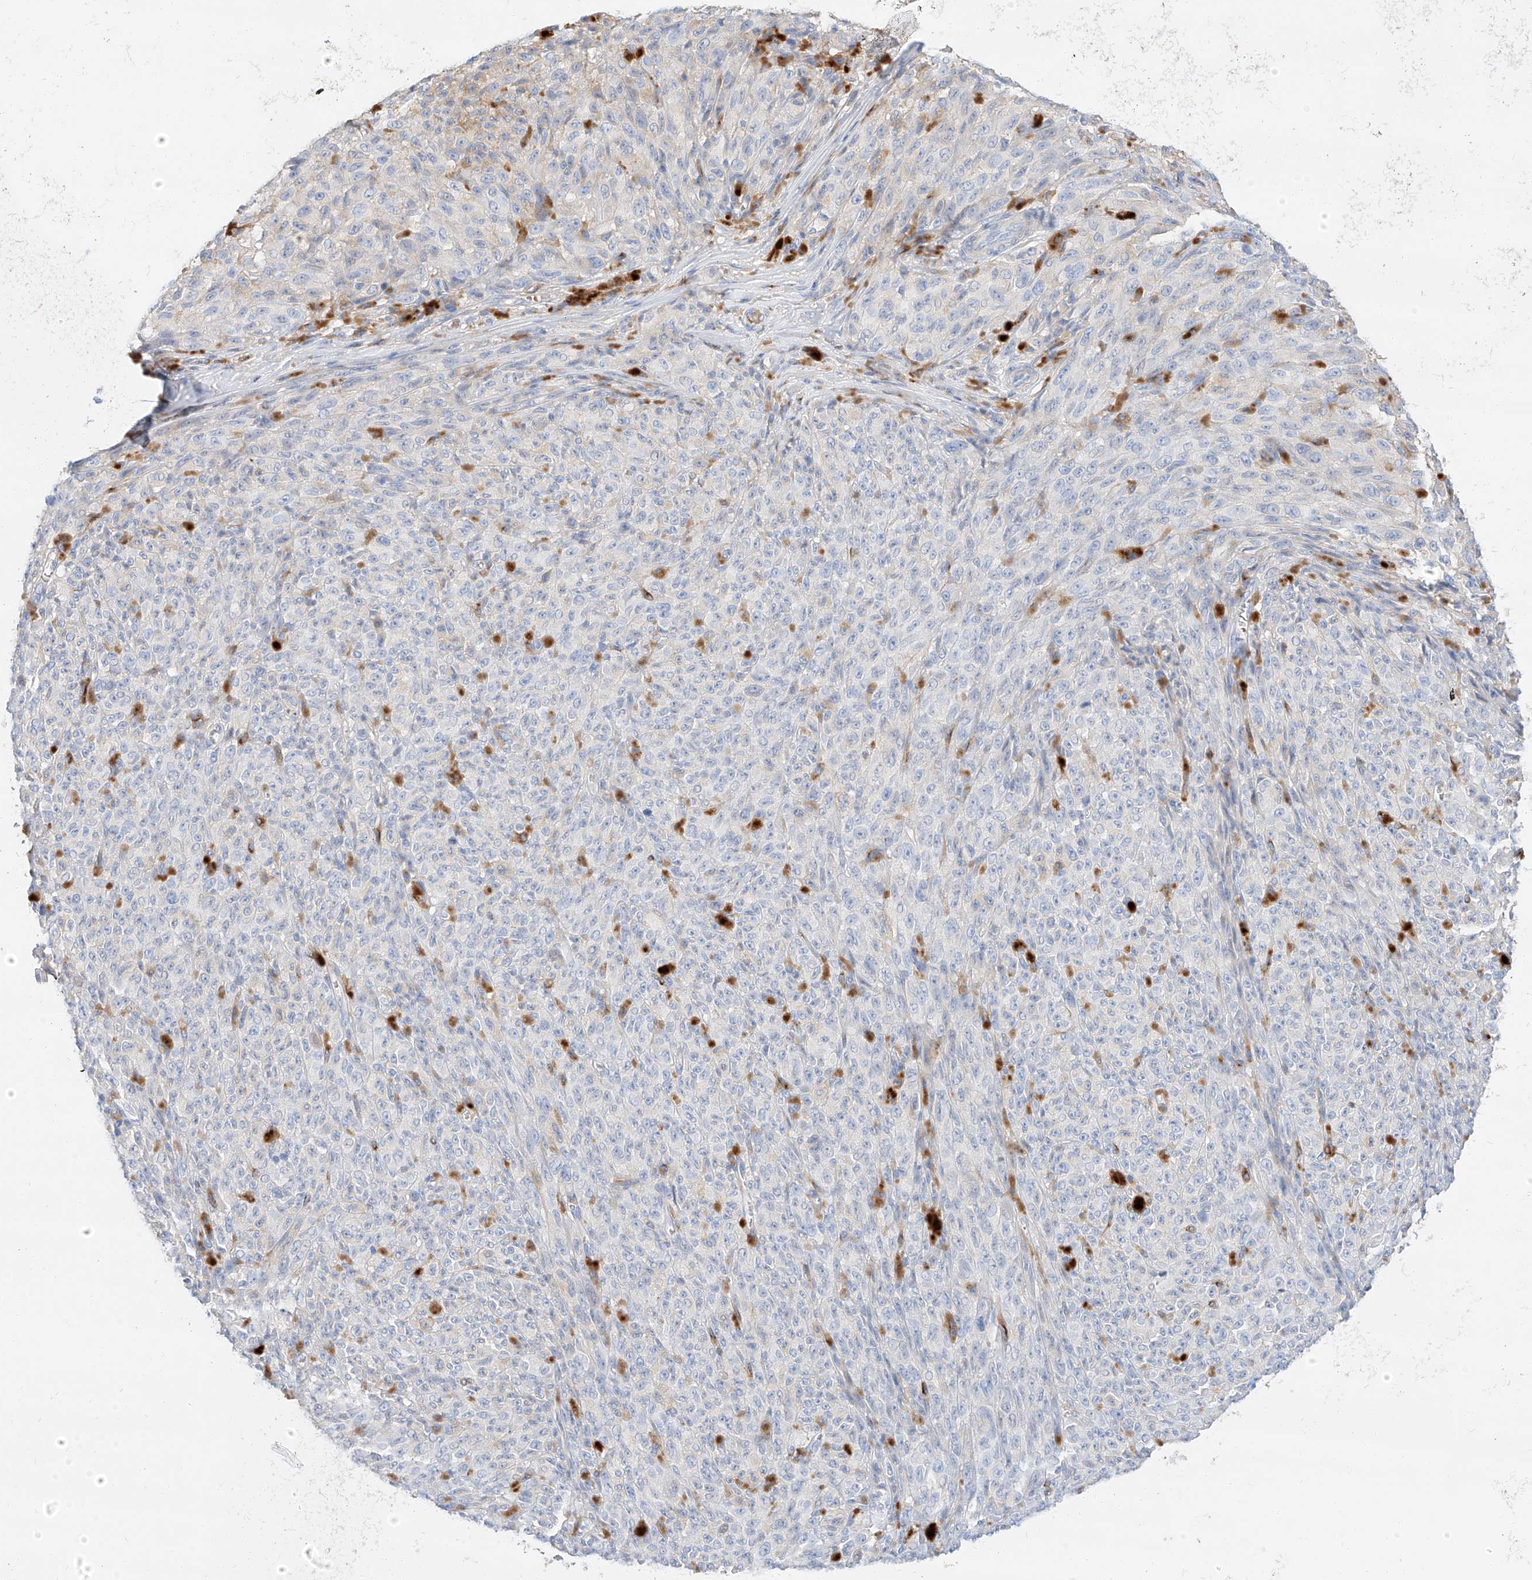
{"staining": {"intensity": "negative", "quantity": "none", "location": "none"}, "tissue": "melanoma", "cell_type": "Tumor cells", "image_type": "cancer", "snomed": [{"axis": "morphology", "description": "Malignant melanoma, NOS"}, {"axis": "topography", "description": "Skin"}], "caption": "Immunohistochemical staining of malignant melanoma reveals no significant positivity in tumor cells.", "gene": "MAP7", "patient": {"sex": "female", "age": 82}}